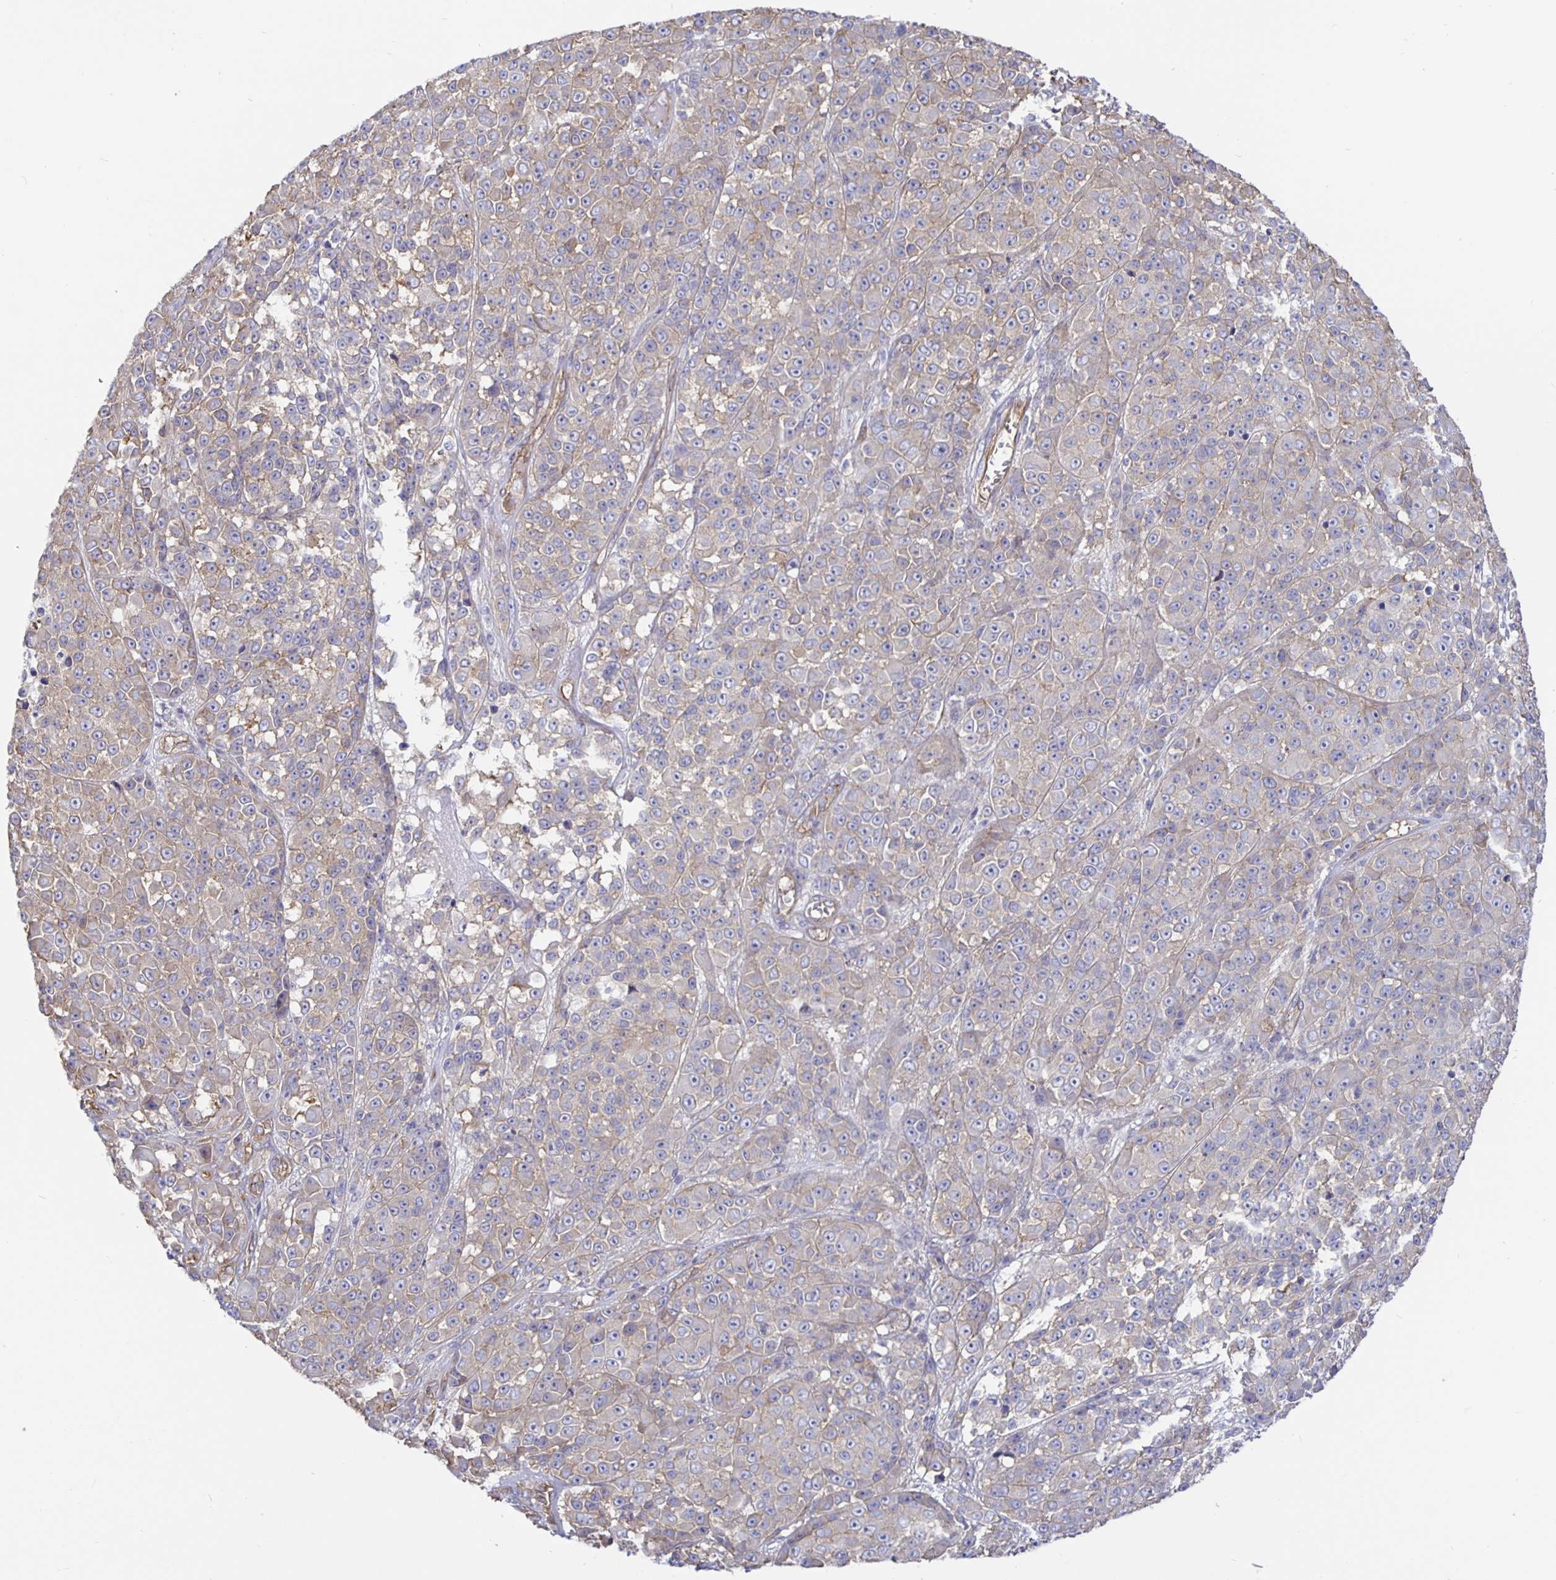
{"staining": {"intensity": "negative", "quantity": "none", "location": "none"}, "tissue": "melanoma", "cell_type": "Tumor cells", "image_type": "cancer", "snomed": [{"axis": "morphology", "description": "Malignant melanoma, NOS"}, {"axis": "topography", "description": "Skin"}, {"axis": "topography", "description": "Skin of back"}], "caption": "Immunohistochemistry of human melanoma reveals no staining in tumor cells.", "gene": "ARHGEF39", "patient": {"sex": "male", "age": 91}}